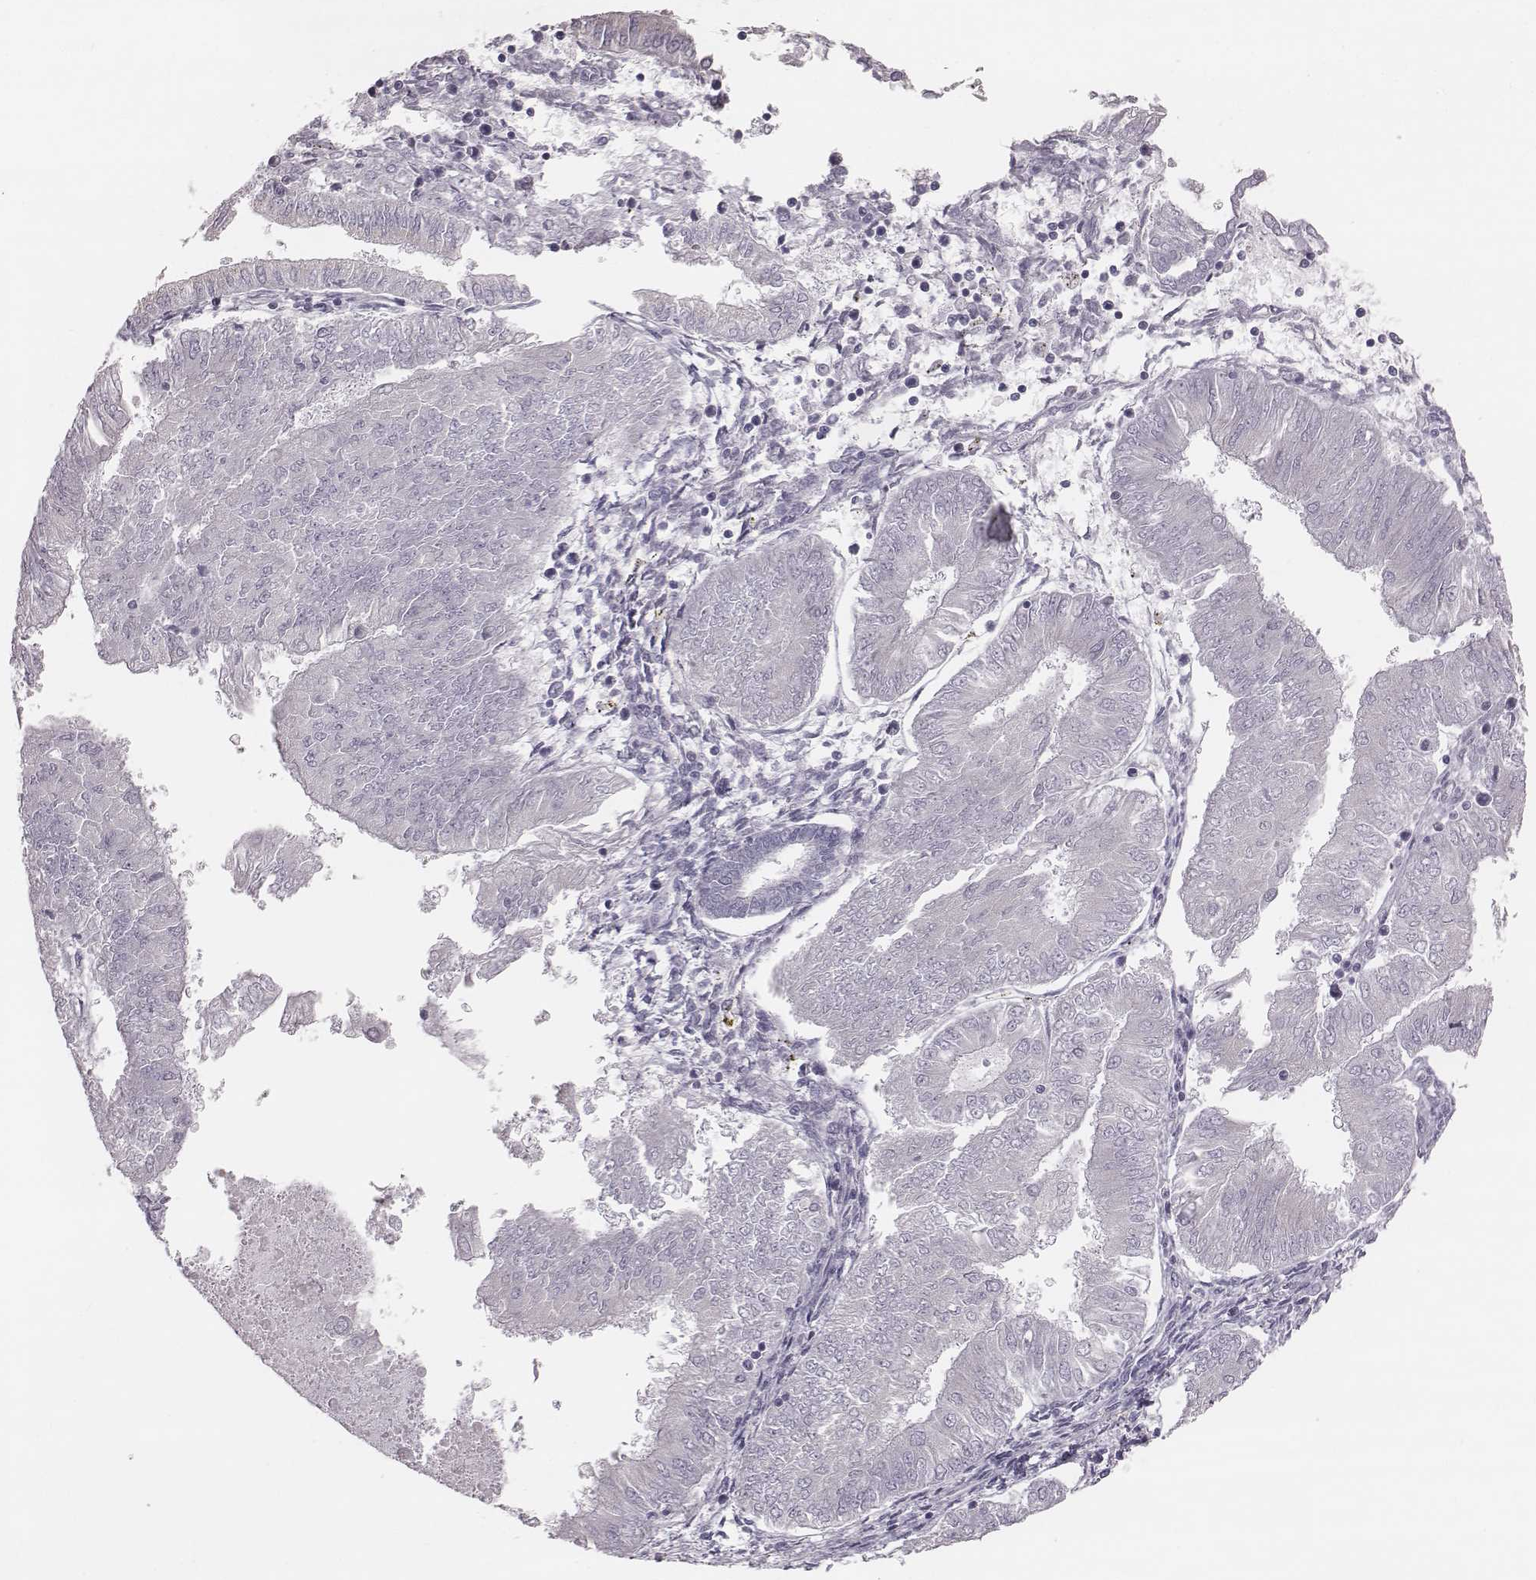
{"staining": {"intensity": "negative", "quantity": "none", "location": "none"}, "tissue": "endometrial cancer", "cell_type": "Tumor cells", "image_type": "cancer", "snomed": [{"axis": "morphology", "description": "Adenocarcinoma, NOS"}, {"axis": "topography", "description": "Endometrium"}], "caption": "Immunohistochemical staining of human endometrial adenocarcinoma exhibits no significant positivity in tumor cells.", "gene": "C6orf58", "patient": {"sex": "female", "age": 53}}